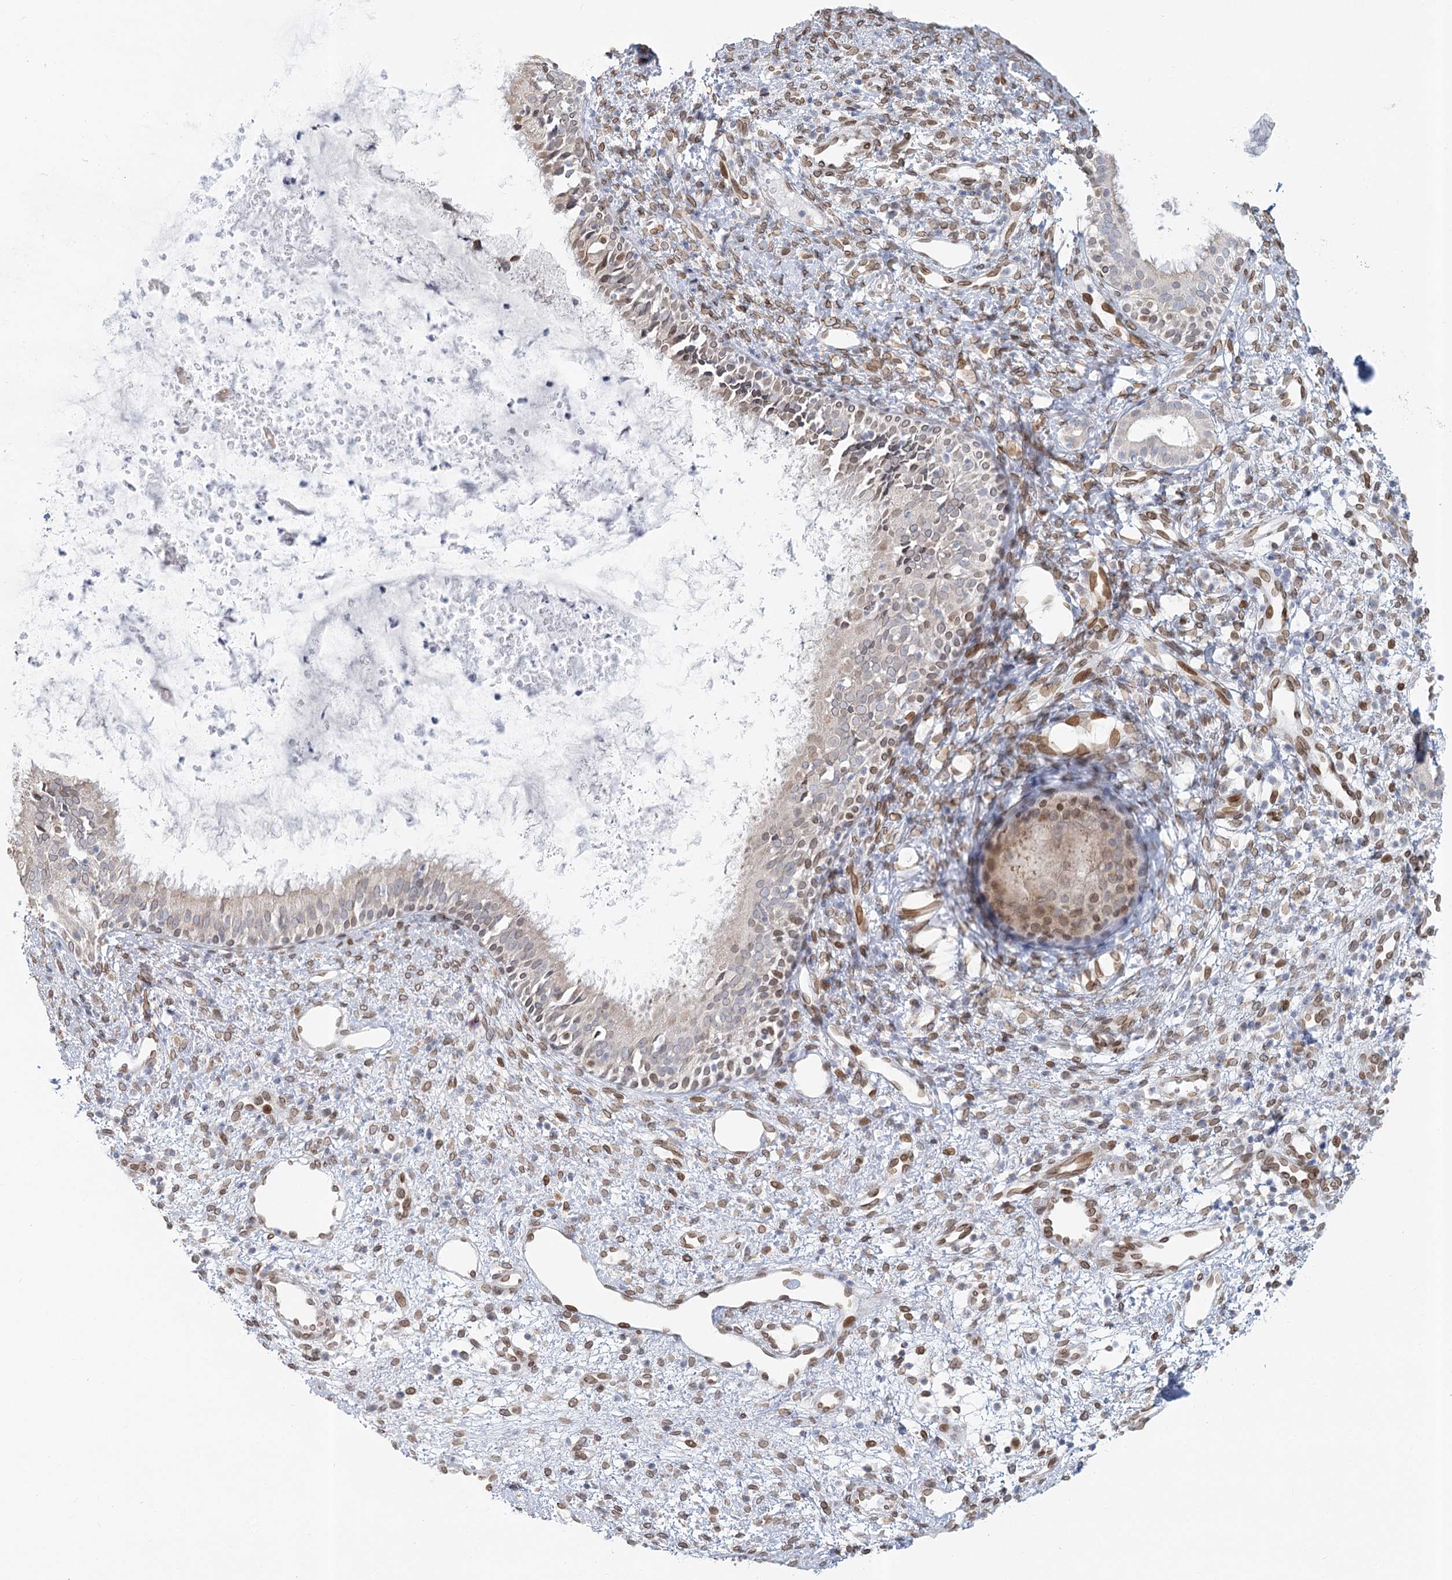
{"staining": {"intensity": "weak", "quantity": "<25%", "location": "cytoplasmic/membranous,nuclear"}, "tissue": "nasopharynx", "cell_type": "Respiratory epithelial cells", "image_type": "normal", "snomed": [{"axis": "morphology", "description": "Normal tissue, NOS"}, {"axis": "topography", "description": "Nasopharynx"}], "caption": "High magnification brightfield microscopy of unremarkable nasopharynx stained with DAB (3,3'-diaminobenzidine) (brown) and counterstained with hematoxylin (blue): respiratory epithelial cells show no significant positivity.", "gene": "VWA5A", "patient": {"sex": "male", "age": 22}}